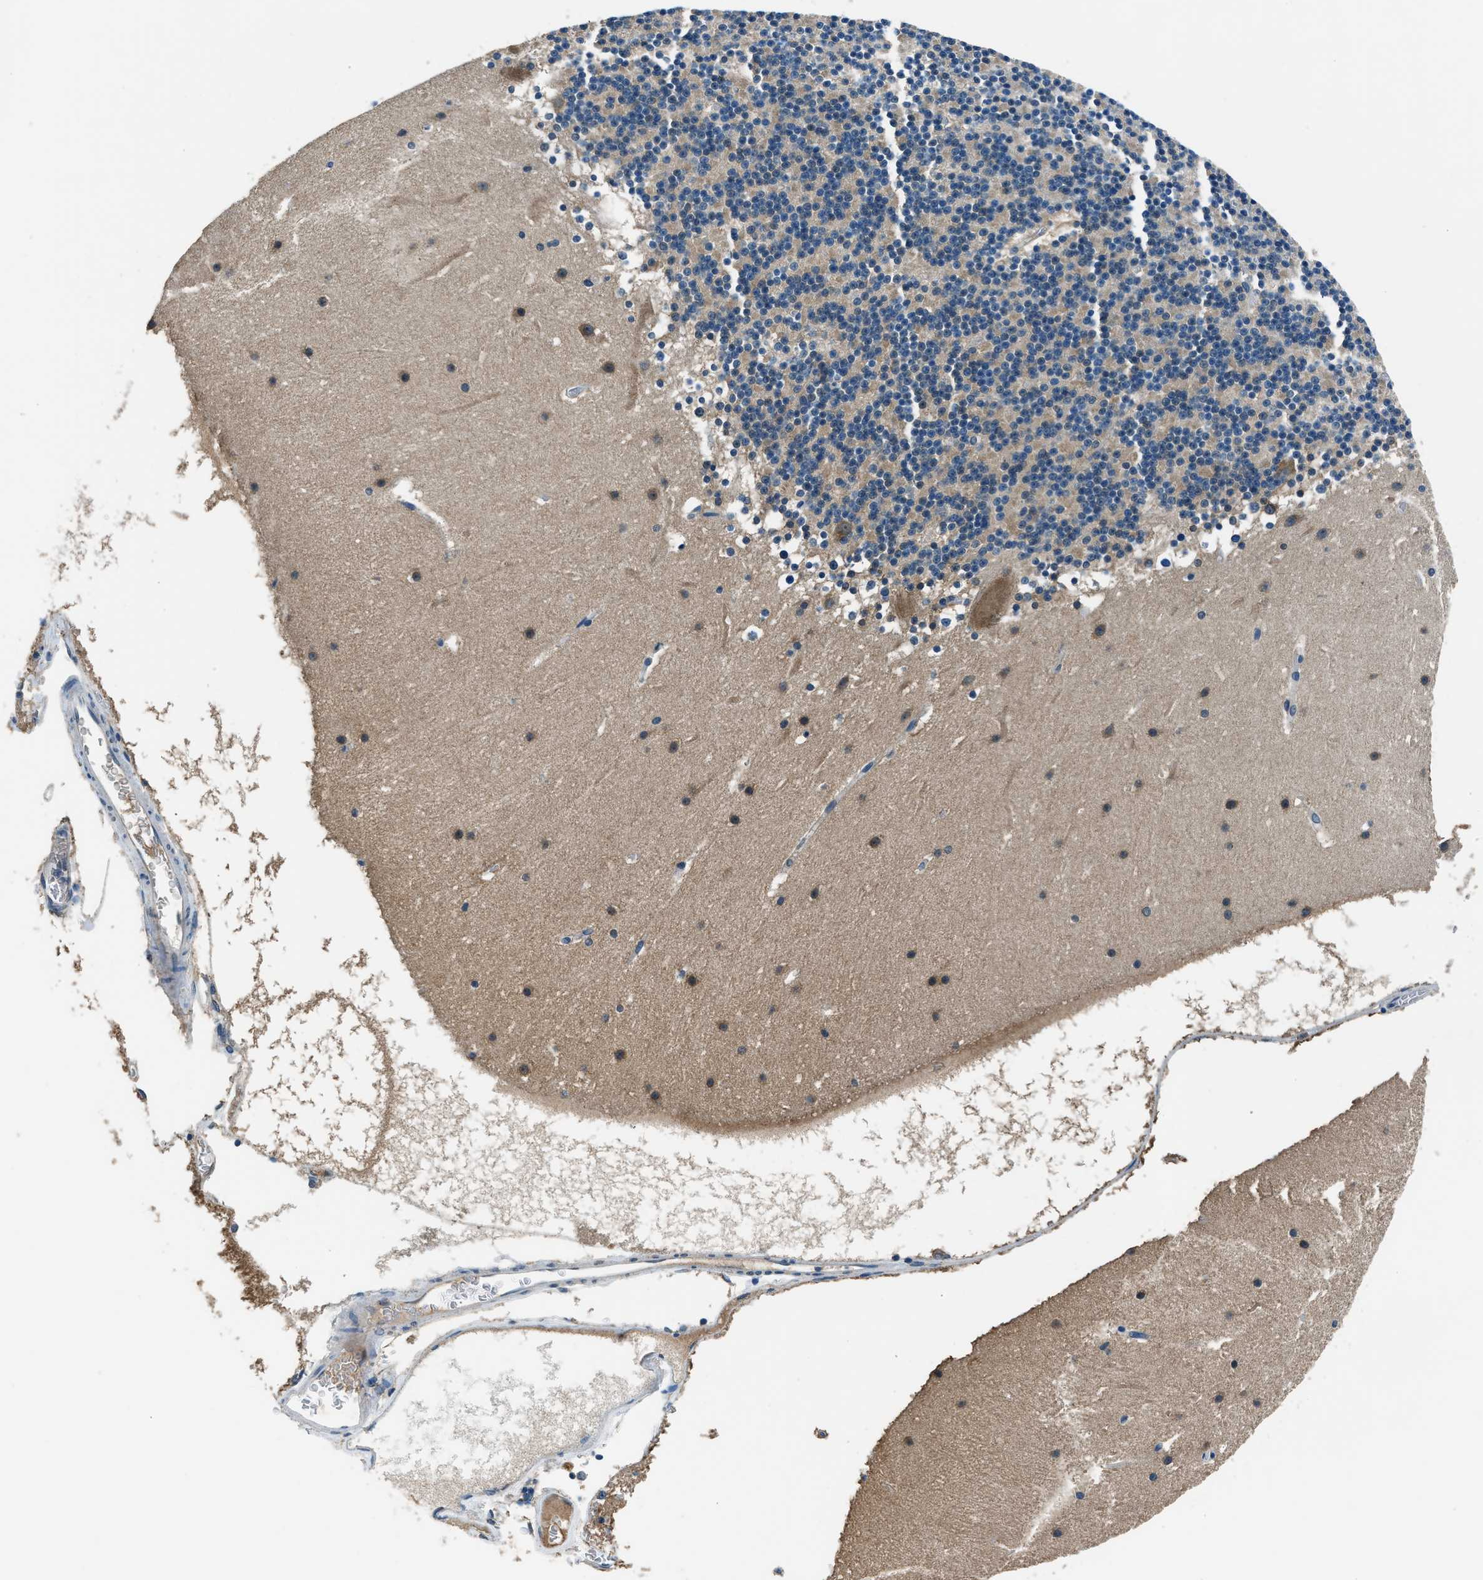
{"staining": {"intensity": "weak", "quantity": "<25%", "location": "cytoplasmic/membranous"}, "tissue": "cerebellum", "cell_type": "Cells in granular layer", "image_type": "normal", "snomed": [{"axis": "morphology", "description": "Normal tissue, NOS"}, {"axis": "topography", "description": "Cerebellum"}], "caption": "Protein analysis of benign cerebellum displays no significant staining in cells in granular layer. (DAB (3,3'-diaminobenzidine) immunohistochemistry with hematoxylin counter stain).", "gene": "ARFGAP2", "patient": {"sex": "male", "age": 45}}